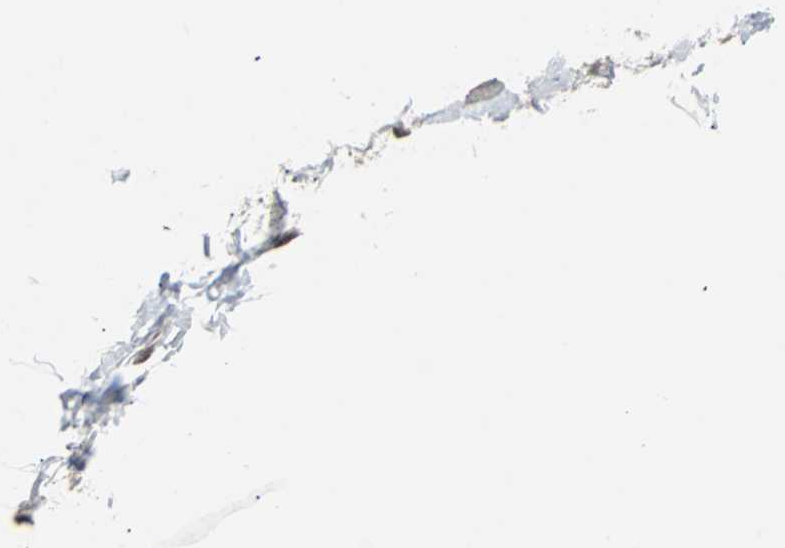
{"staining": {"intensity": "moderate", "quantity": ">75%", "location": "cytoplasmic/membranous,nuclear"}, "tissue": "adipose tissue", "cell_type": "Adipocytes", "image_type": "normal", "snomed": [{"axis": "morphology", "description": "Normal tissue, NOS"}, {"axis": "topography", "description": "Breast"}, {"axis": "topography", "description": "Adipose tissue"}], "caption": "Adipose tissue stained with a brown dye displays moderate cytoplasmic/membranous,nuclear positive staining in about >75% of adipocytes.", "gene": "TERF2IP", "patient": {"sex": "female", "age": 25}}